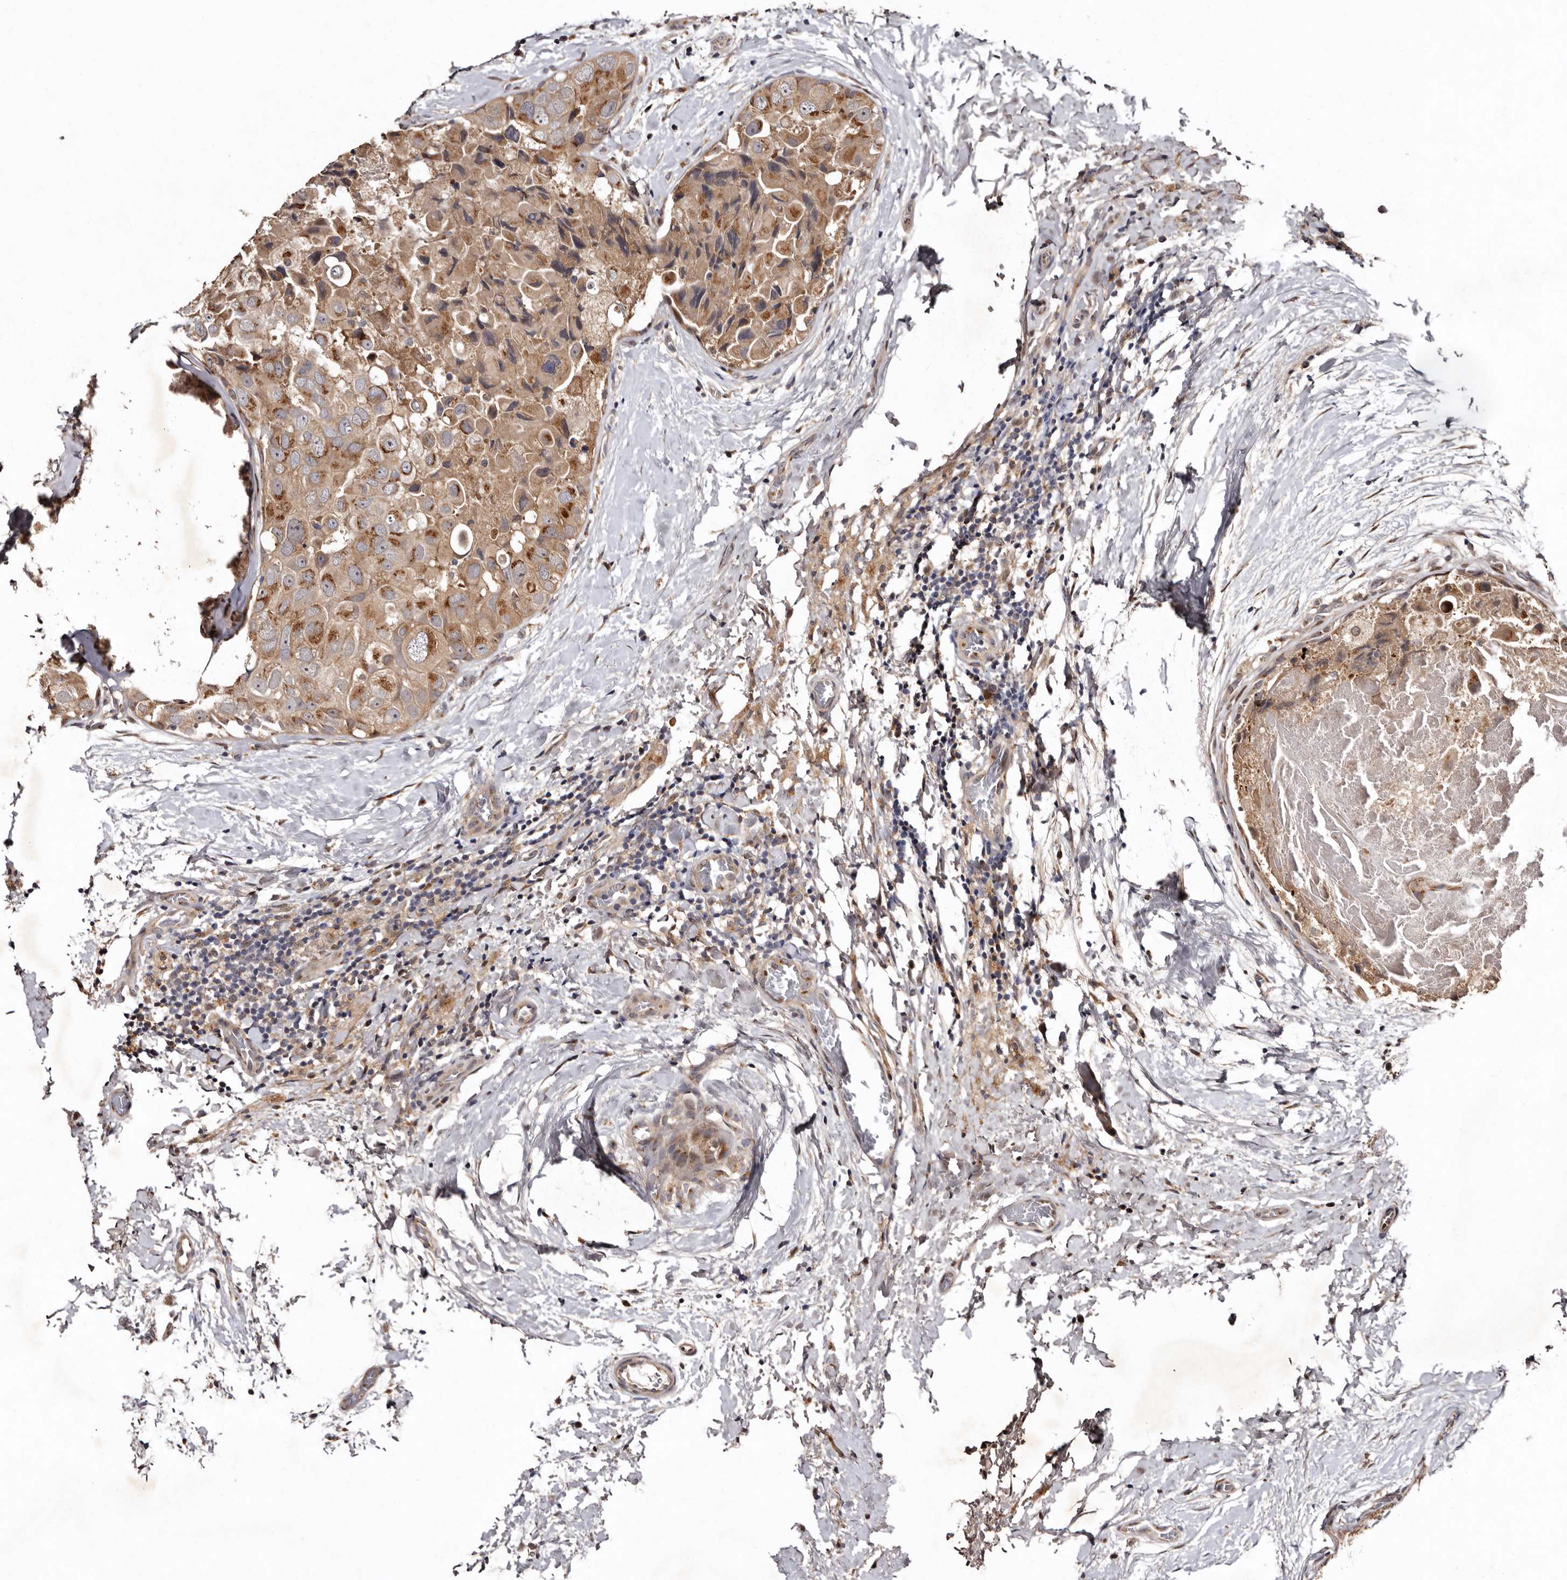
{"staining": {"intensity": "moderate", "quantity": ">75%", "location": "cytoplasmic/membranous"}, "tissue": "breast cancer", "cell_type": "Tumor cells", "image_type": "cancer", "snomed": [{"axis": "morphology", "description": "Duct carcinoma"}, {"axis": "topography", "description": "Breast"}], "caption": "Protein staining of intraductal carcinoma (breast) tissue reveals moderate cytoplasmic/membranous positivity in about >75% of tumor cells.", "gene": "FAM91A1", "patient": {"sex": "female", "age": 62}}